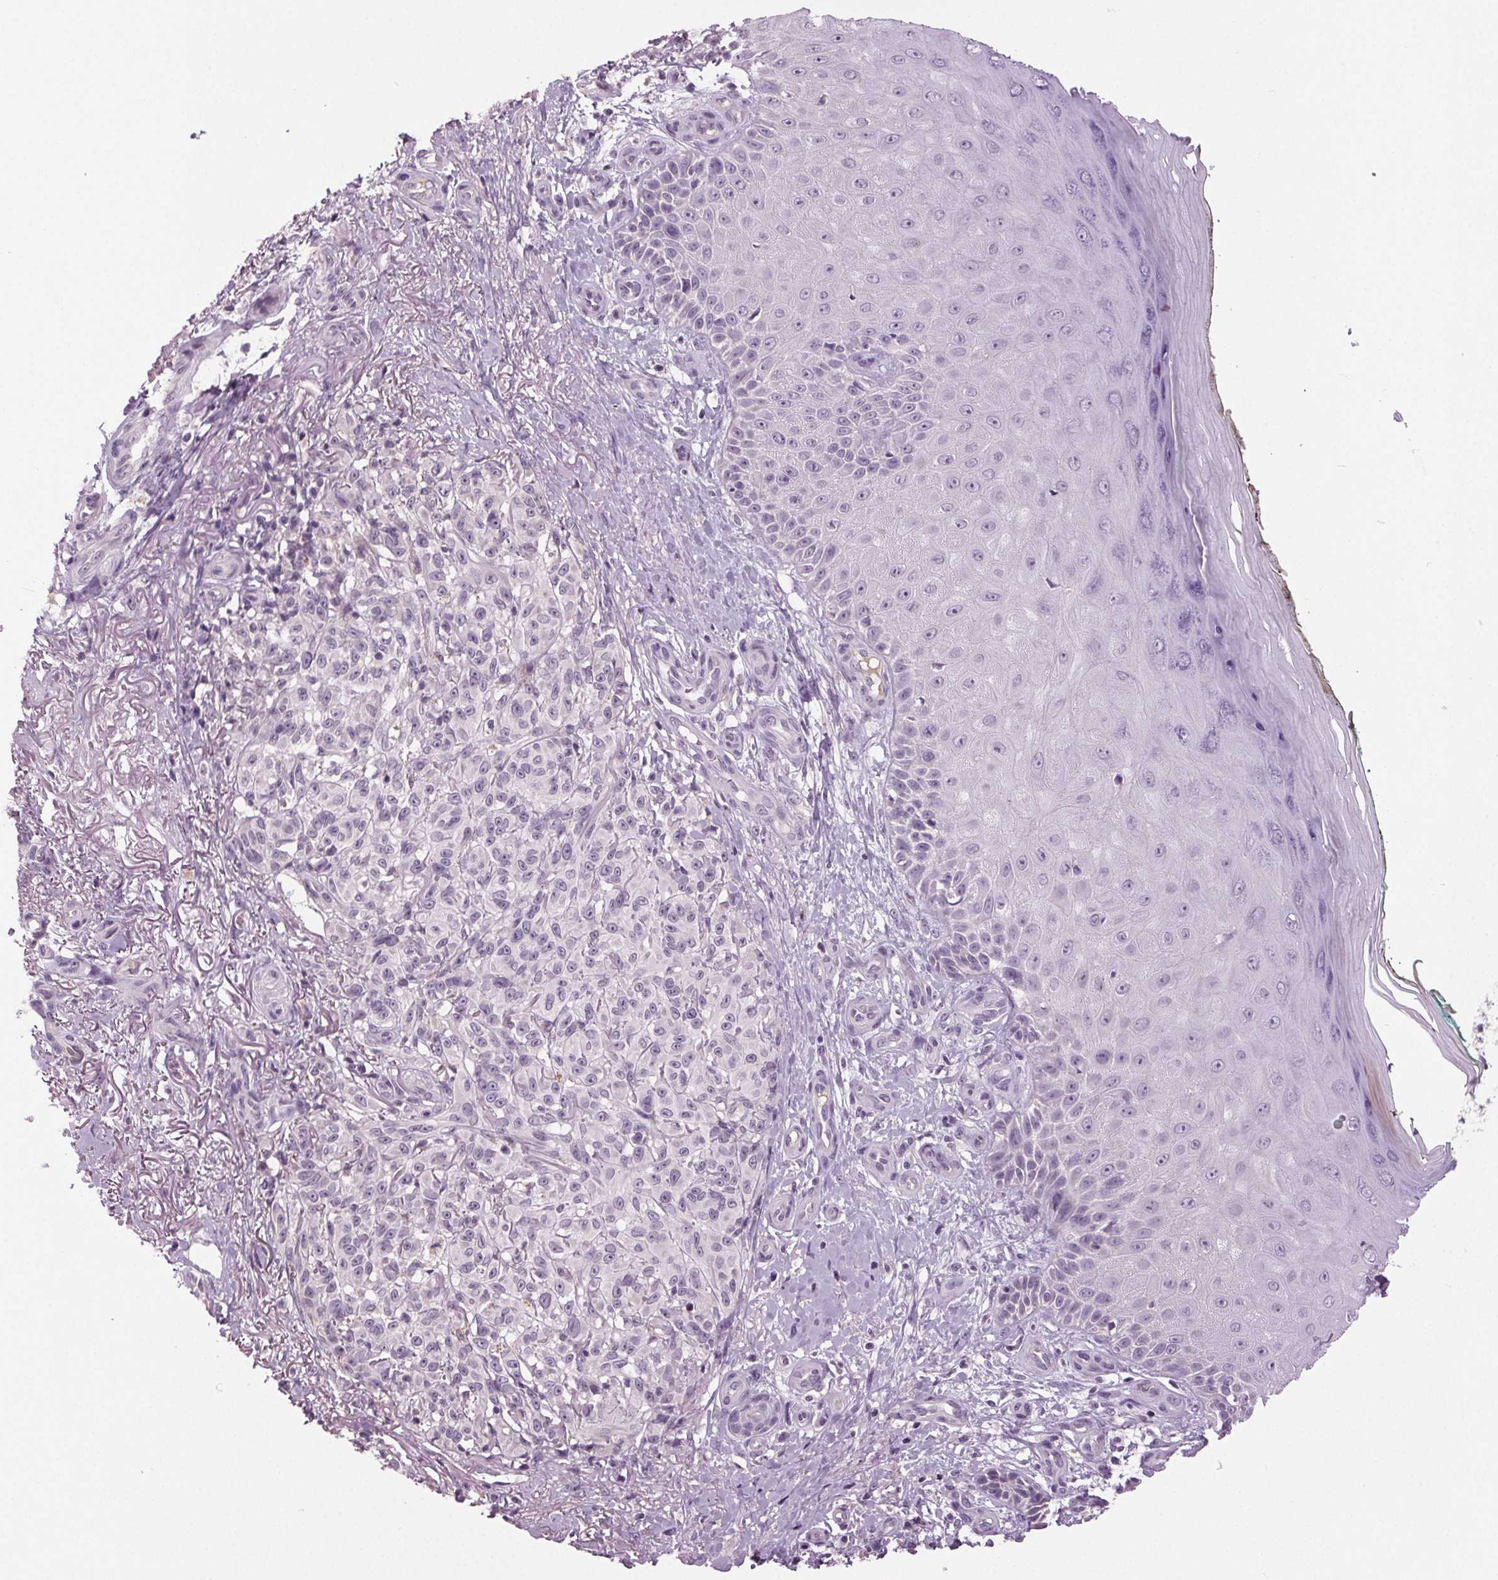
{"staining": {"intensity": "negative", "quantity": "none", "location": "none"}, "tissue": "melanoma", "cell_type": "Tumor cells", "image_type": "cancer", "snomed": [{"axis": "morphology", "description": "Malignant melanoma, NOS"}, {"axis": "topography", "description": "Skin"}], "caption": "High power microscopy image of an IHC micrograph of malignant melanoma, revealing no significant staining in tumor cells.", "gene": "DNAH12", "patient": {"sex": "female", "age": 85}}